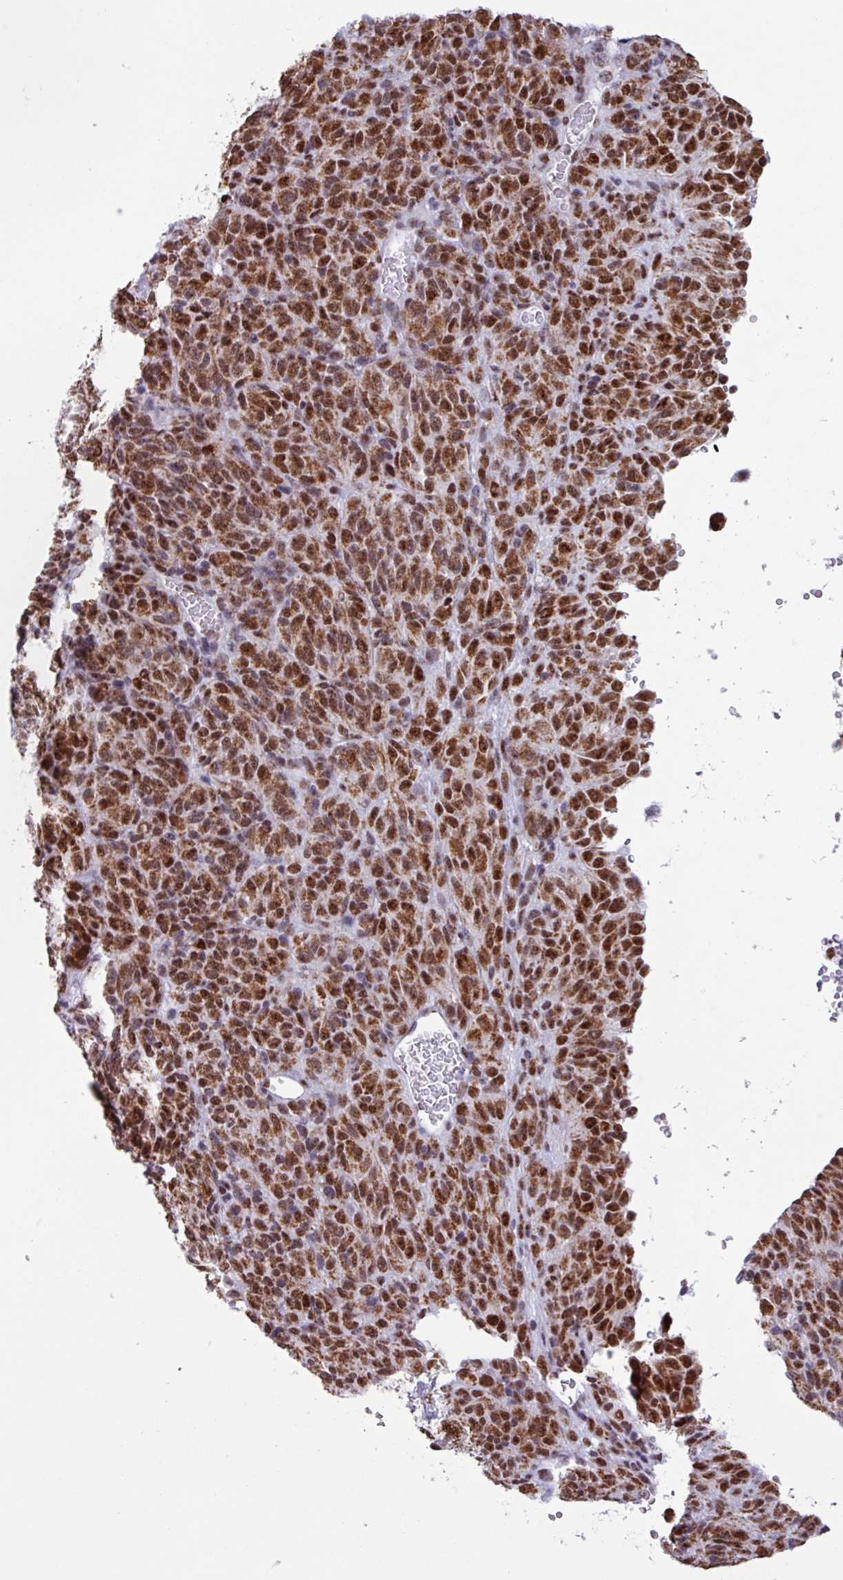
{"staining": {"intensity": "moderate", "quantity": ">75%", "location": "cytoplasmic/membranous,nuclear"}, "tissue": "melanoma", "cell_type": "Tumor cells", "image_type": "cancer", "snomed": [{"axis": "morphology", "description": "Malignant melanoma, Metastatic site"}, {"axis": "topography", "description": "Brain"}], "caption": "Malignant melanoma (metastatic site) stained with immunohistochemistry reveals moderate cytoplasmic/membranous and nuclear expression in approximately >75% of tumor cells.", "gene": "PUF60", "patient": {"sex": "female", "age": 56}}